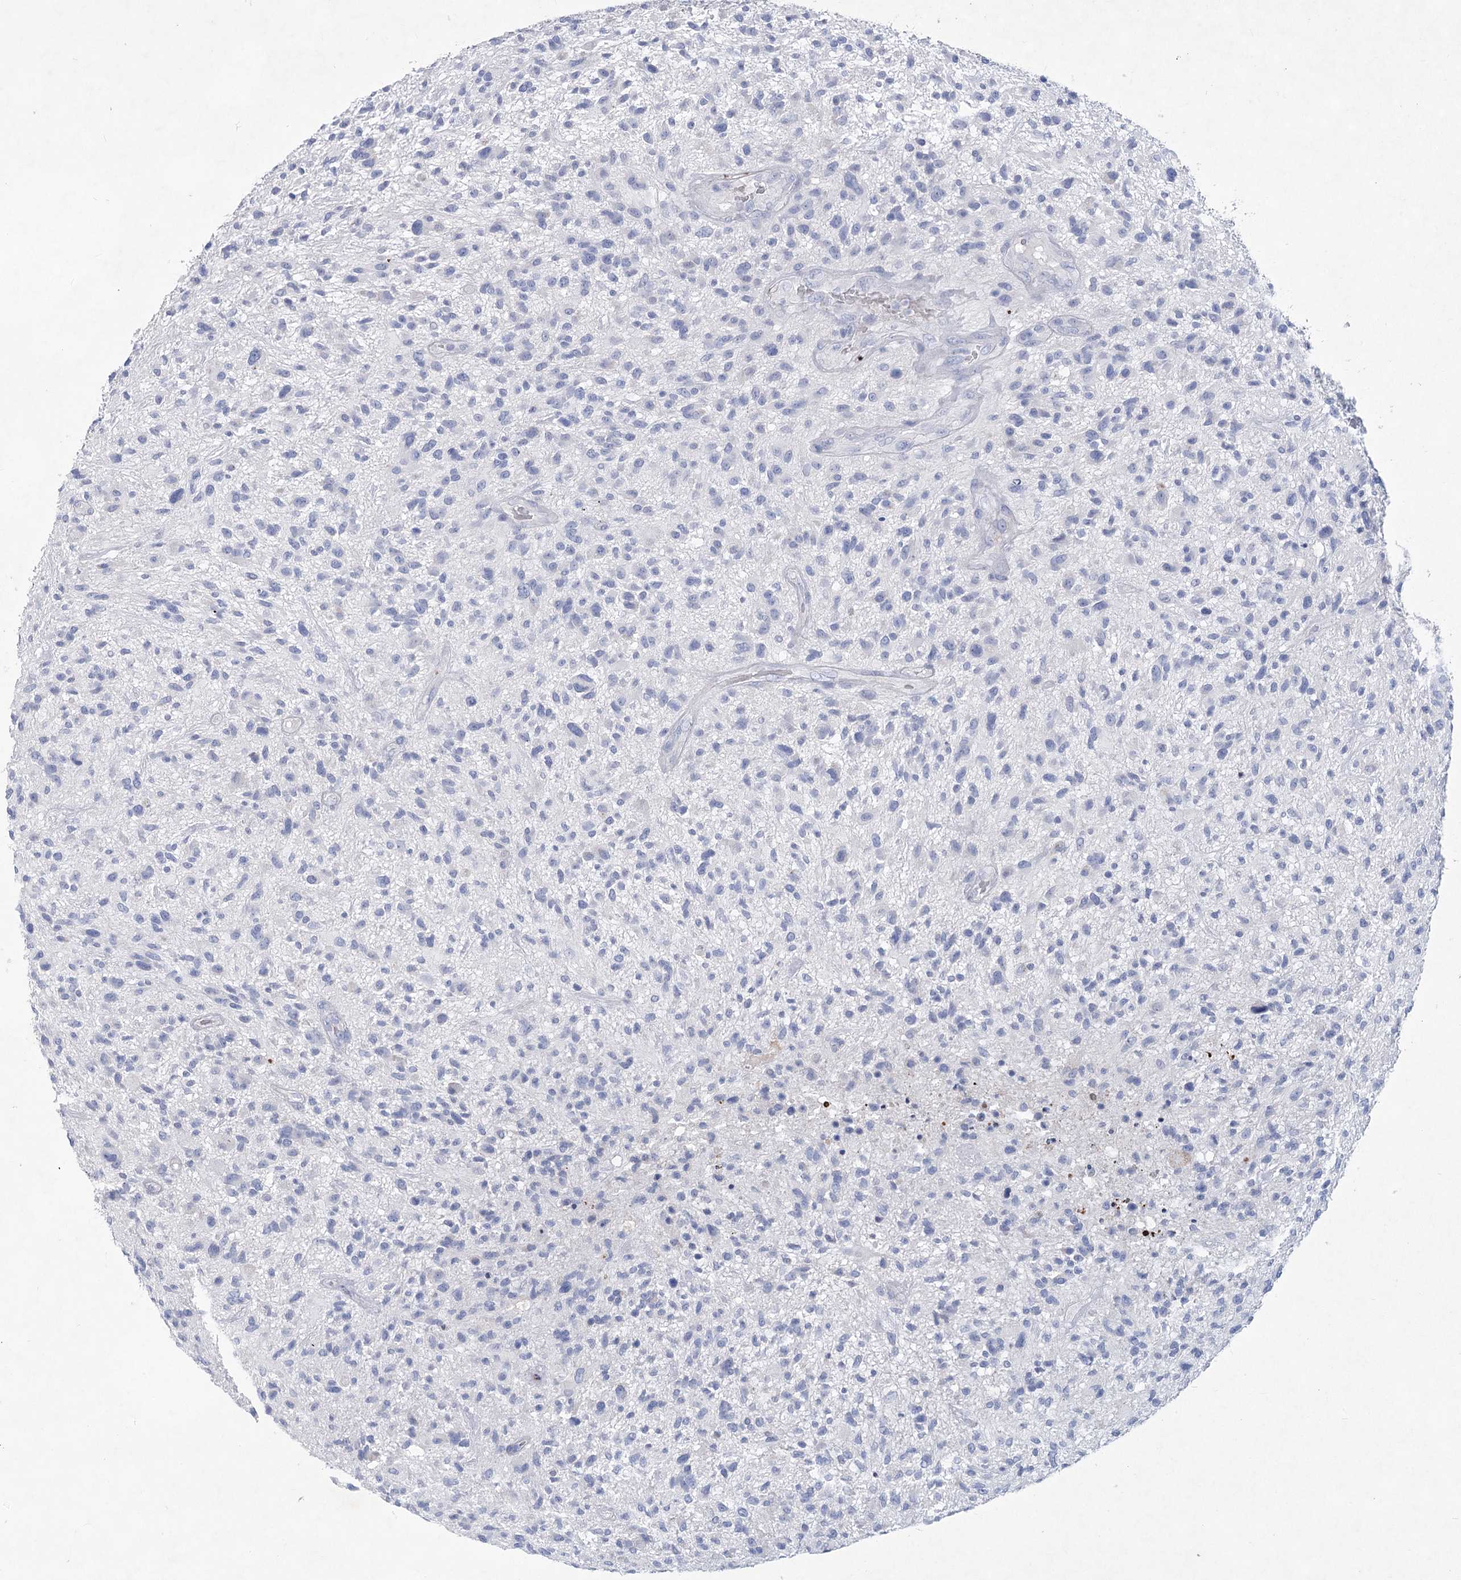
{"staining": {"intensity": "negative", "quantity": "none", "location": "none"}, "tissue": "glioma", "cell_type": "Tumor cells", "image_type": "cancer", "snomed": [{"axis": "morphology", "description": "Glioma, malignant, High grade"}, {"axis": "topography", "description": "Brain"}], "caption": "IHC photomicrograph of neoplastic tissue: human glioma stained with DAB reveals no significant protein expression in tumor cells.", "gene": "WDR74", "patient": {"sex": "male", "age": 47}}